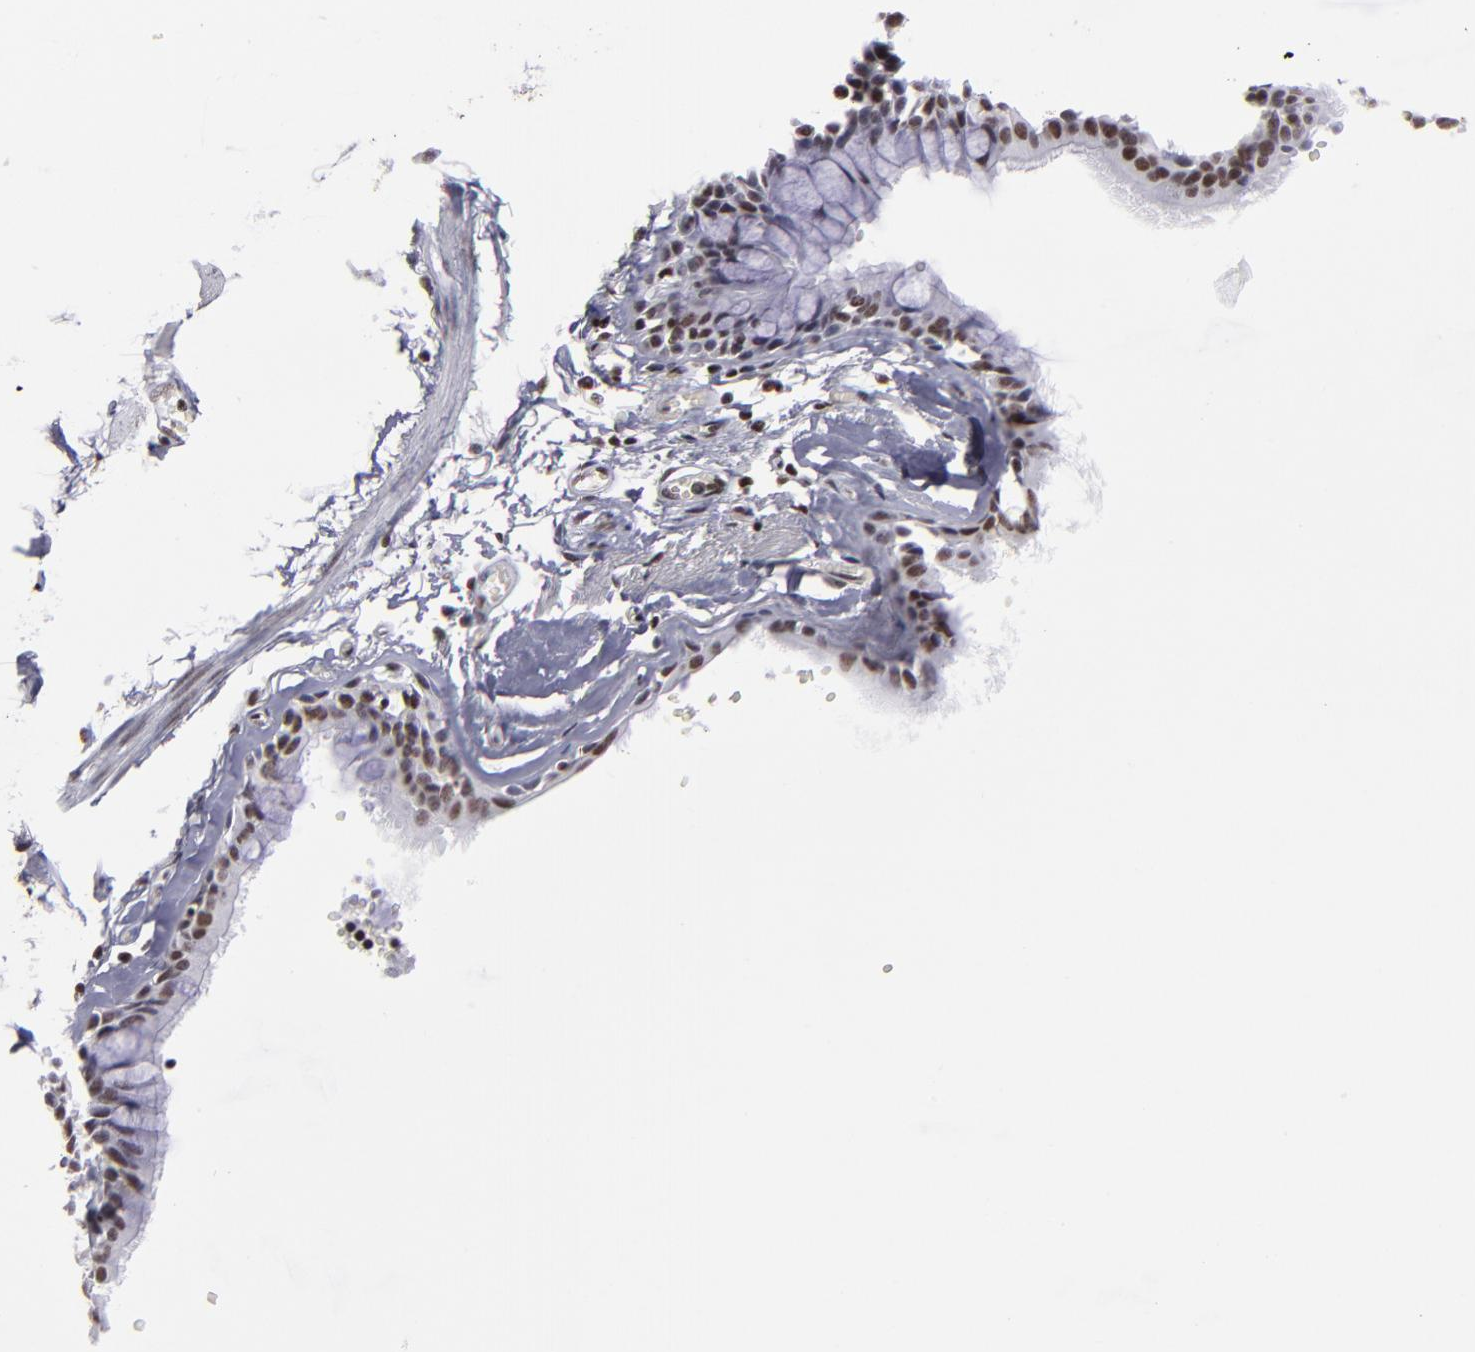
{"staining": {"intensity": "weak", "quantity": ">75%", "location": "nuclear"}, "tissue": "bronchus", "cell_type": "Respiratory epithelial cells", "image_type": "normal", "snomed": [{"axis": "morphology", "description": "Normal tissue, NOS"}, {"axis": "topography", "description": "Bronchus"}, {"axis": "topography", "description": "Lung"}], "caption": "Immunohistochemistry (IHC) (DAB) staining of benign human bronchus shows weak nuclear protein staining in approximately >75% of respiratory epithelial cells. The staining was performed using DAB (3,3'-diaminobenzidine), with brown indicating positive protein expression. Nuclei are stained blue with hematoxylin.", "gene": "TERF2", "patient": {"sex": "female", "age": 56}}